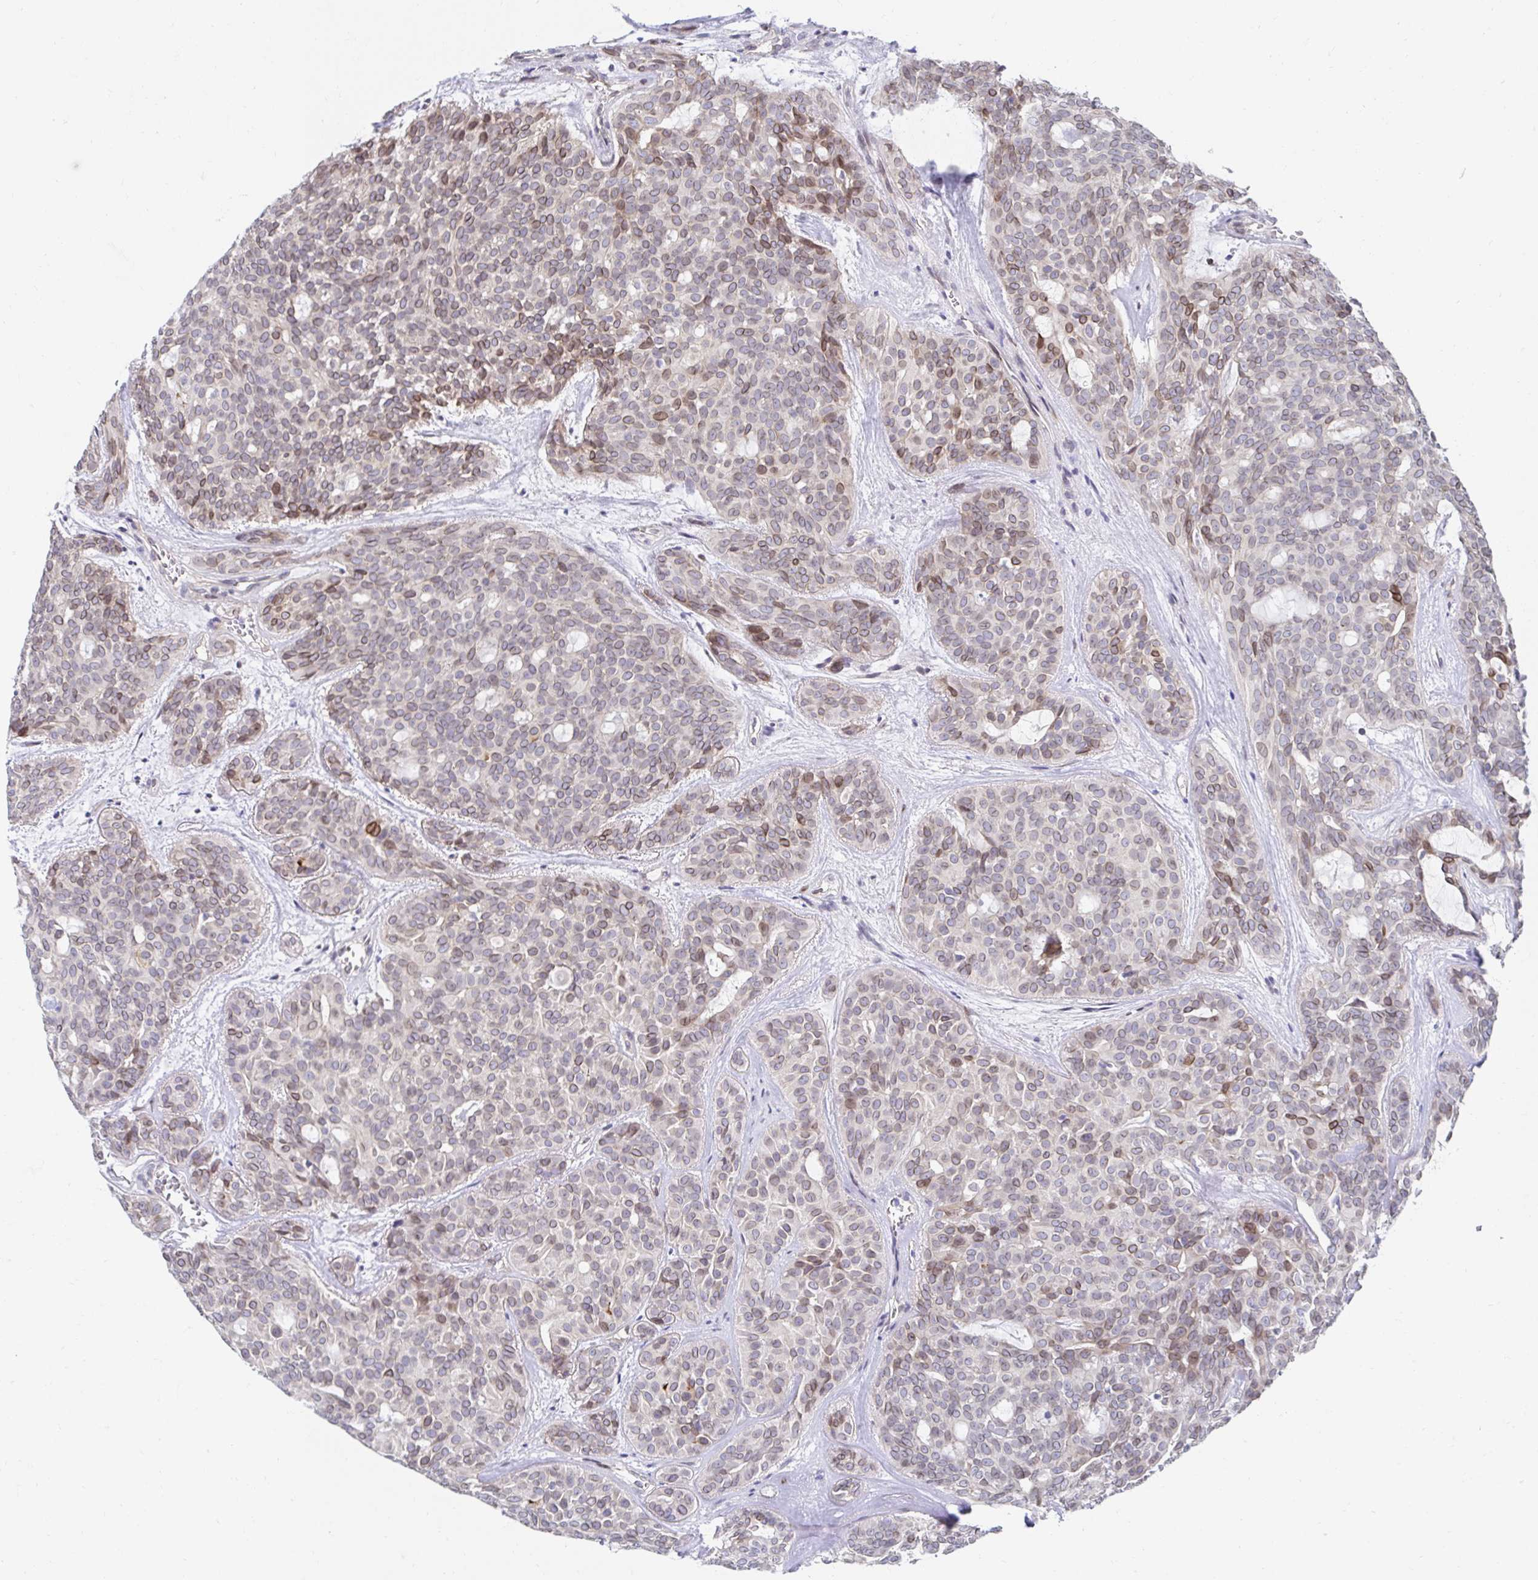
{"staining": {"intensity": "weak", "quantity": "25%-75%", "location": "cytoplasmic/membranous"}, "tissue": "head and neck cancer", "cell_type": "Tumor cells", "image_type": "cancer", "snomed": [{"axis": "morphology", "description": "Adenocarcinoma, NOS"}, {"axis": "topography", "description": "Head-Neck"}], "caption": "Immunohistochemistry (DAB) staining of human adenocarcinoma (head and neck) displays weak cytoplasmic/membranous protein staining in about 25%-75% of tumor cells.", "gene": "AKAP14", "patient": {"sex": "male", "age": 66}}